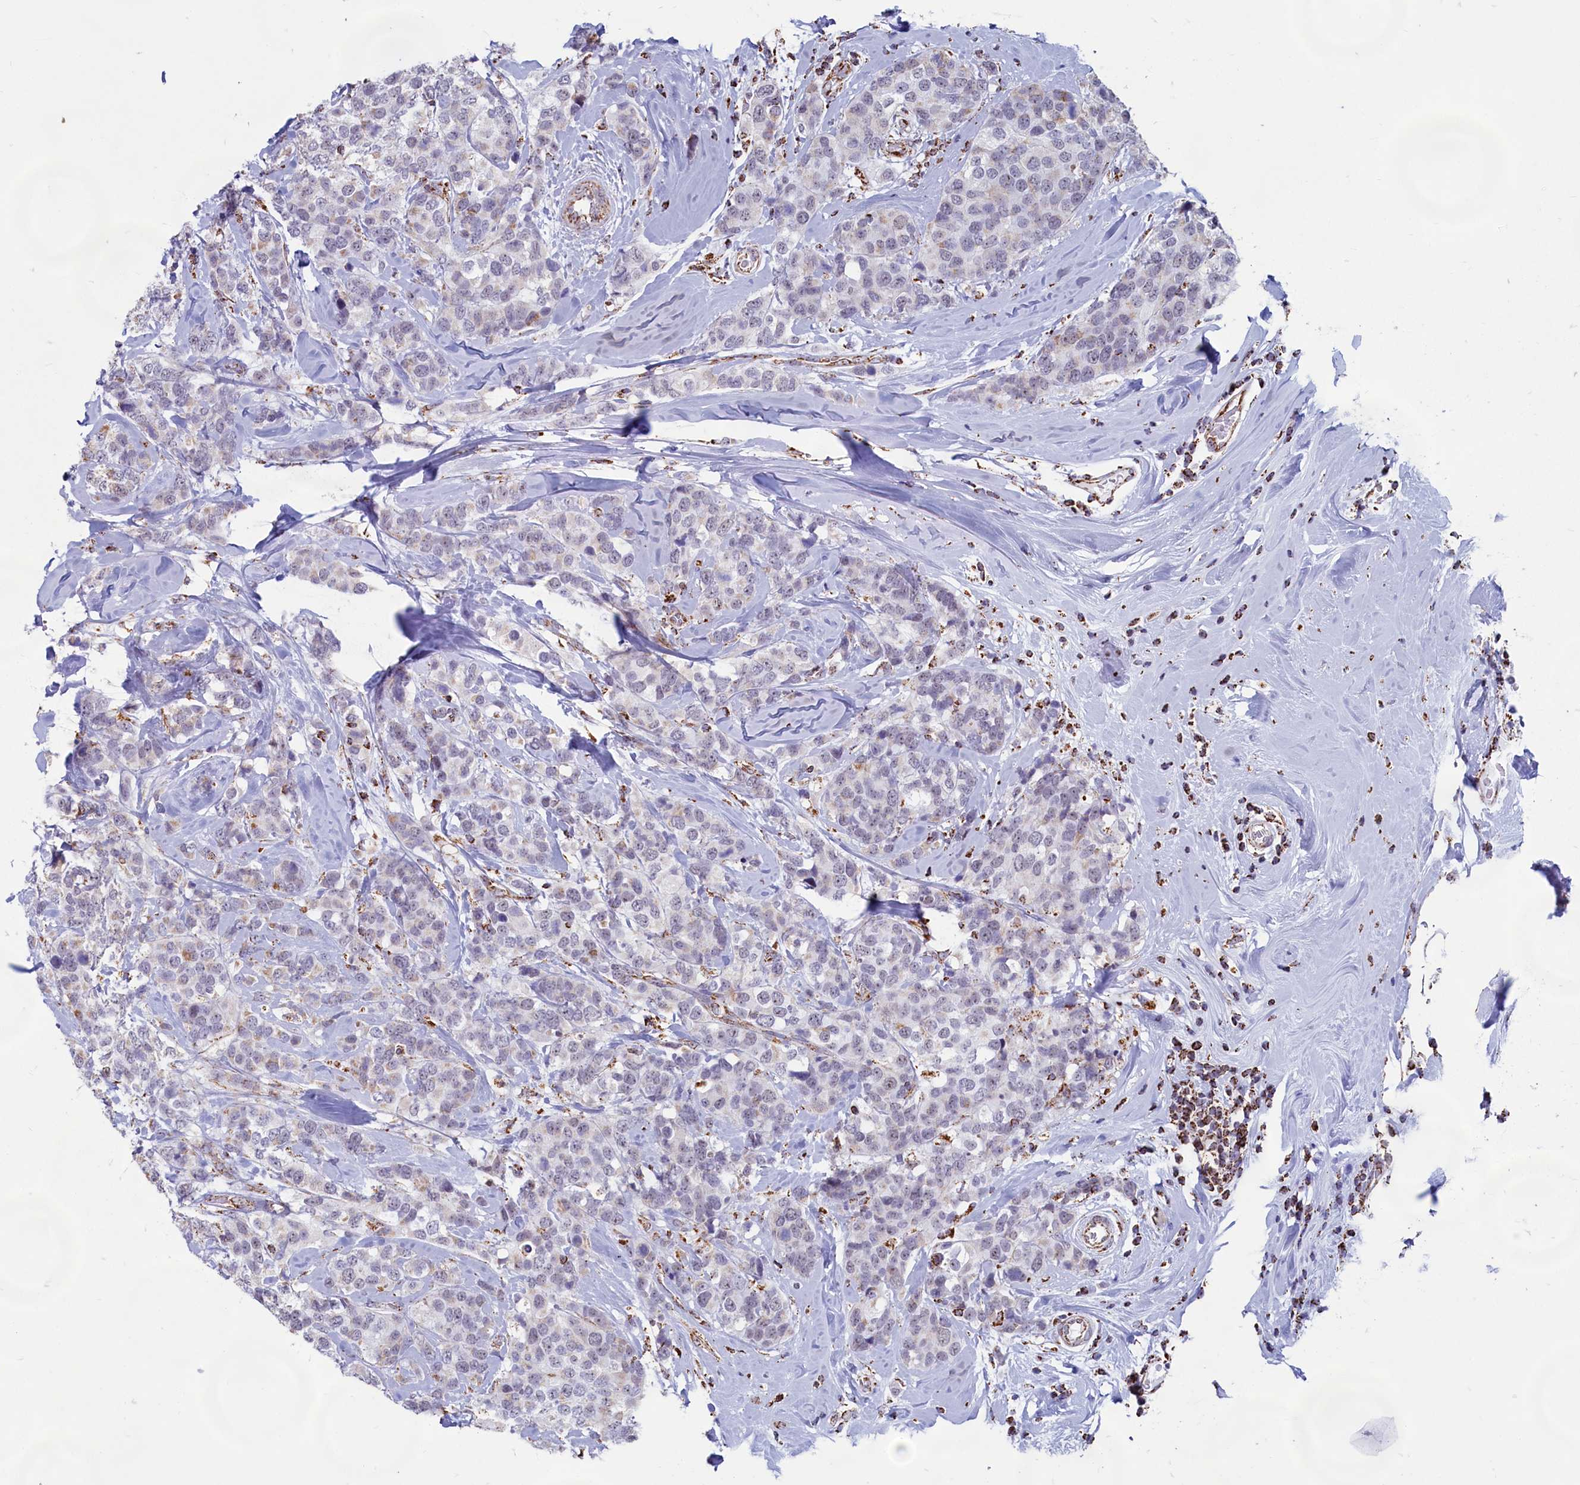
{"staining": {"intensity": "weak", "quantity": "<25%", "location": "cytoplasmic/membranous"}, "tissue": "breast cancer", "cell_type": "Tumor cells", "image_type": "cancer", "snomed": [{"axis": "morphology", "description": "Lobular carcinoma"}, {"axis": "topography", "description": "Breast"}], "caption": "Tumor cells show no significant protein staining in breast cancer. The staining was performed using DAB (3,3'-diaminobenzidine) to visualize the protein expression in brown, while the nuclei were stained in blue with hematoxylin (Magnification: 20x).", "gene": "C1D", "patient": {"sex": "female", "age": 59}}